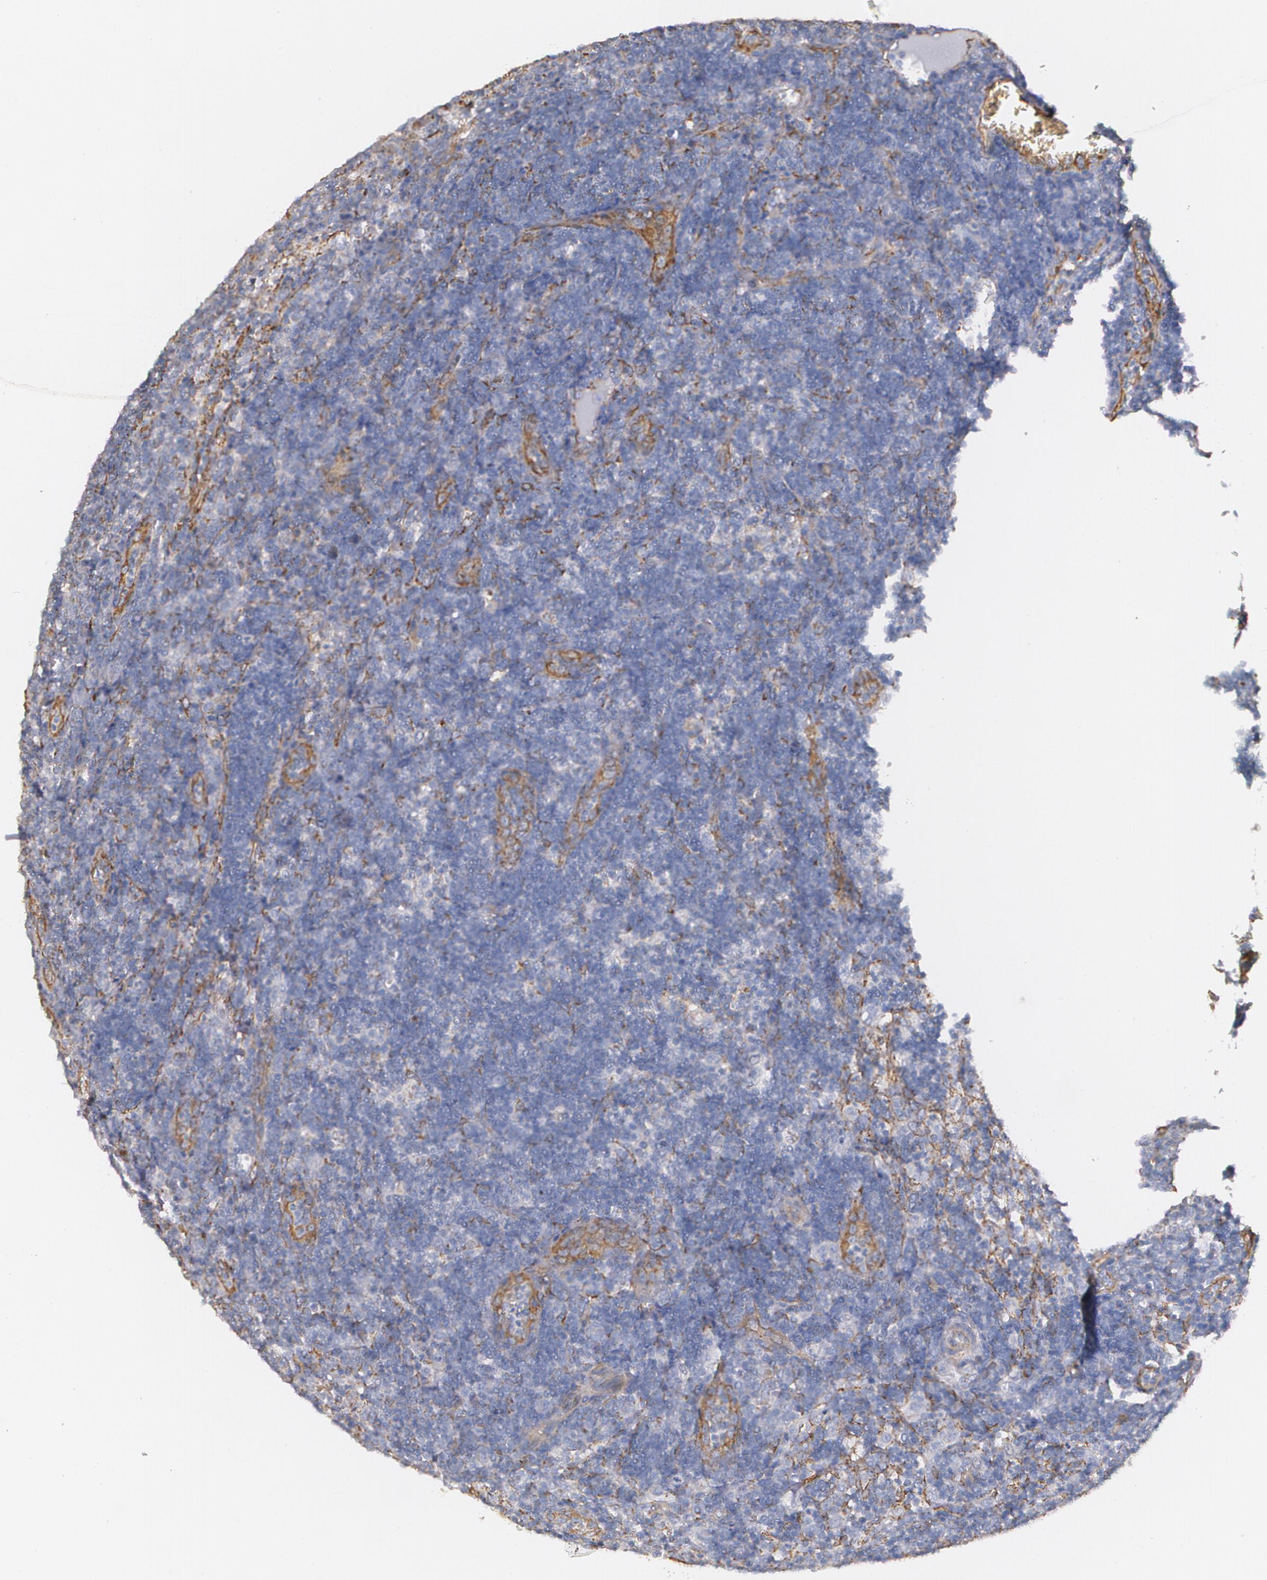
{"staining": {"intensity": "negative", "quantity": "none", "location": "none"}, "tissue": "lymph node", "cell_type": "Non-germinal center cells", "image_type": "normal", "snomed": [{"axis": "morphology", "description": "Normal tissue, NOS"}, {"axis": "morphology", "description": "Inflammation, NOS"}, {"axis": "topography", "description": "Lymph node"}, {"axis": "topography", "description": "Salivary gland"}], "caption": "Lymph node was stained to show a protein in brown. There is no significant staining in non-germinal center cells. (DAB immunohistochemistry with hematoxylin counter stain).", "gene": "TJP1", "patient": {"sex": "male", "age": 3}}